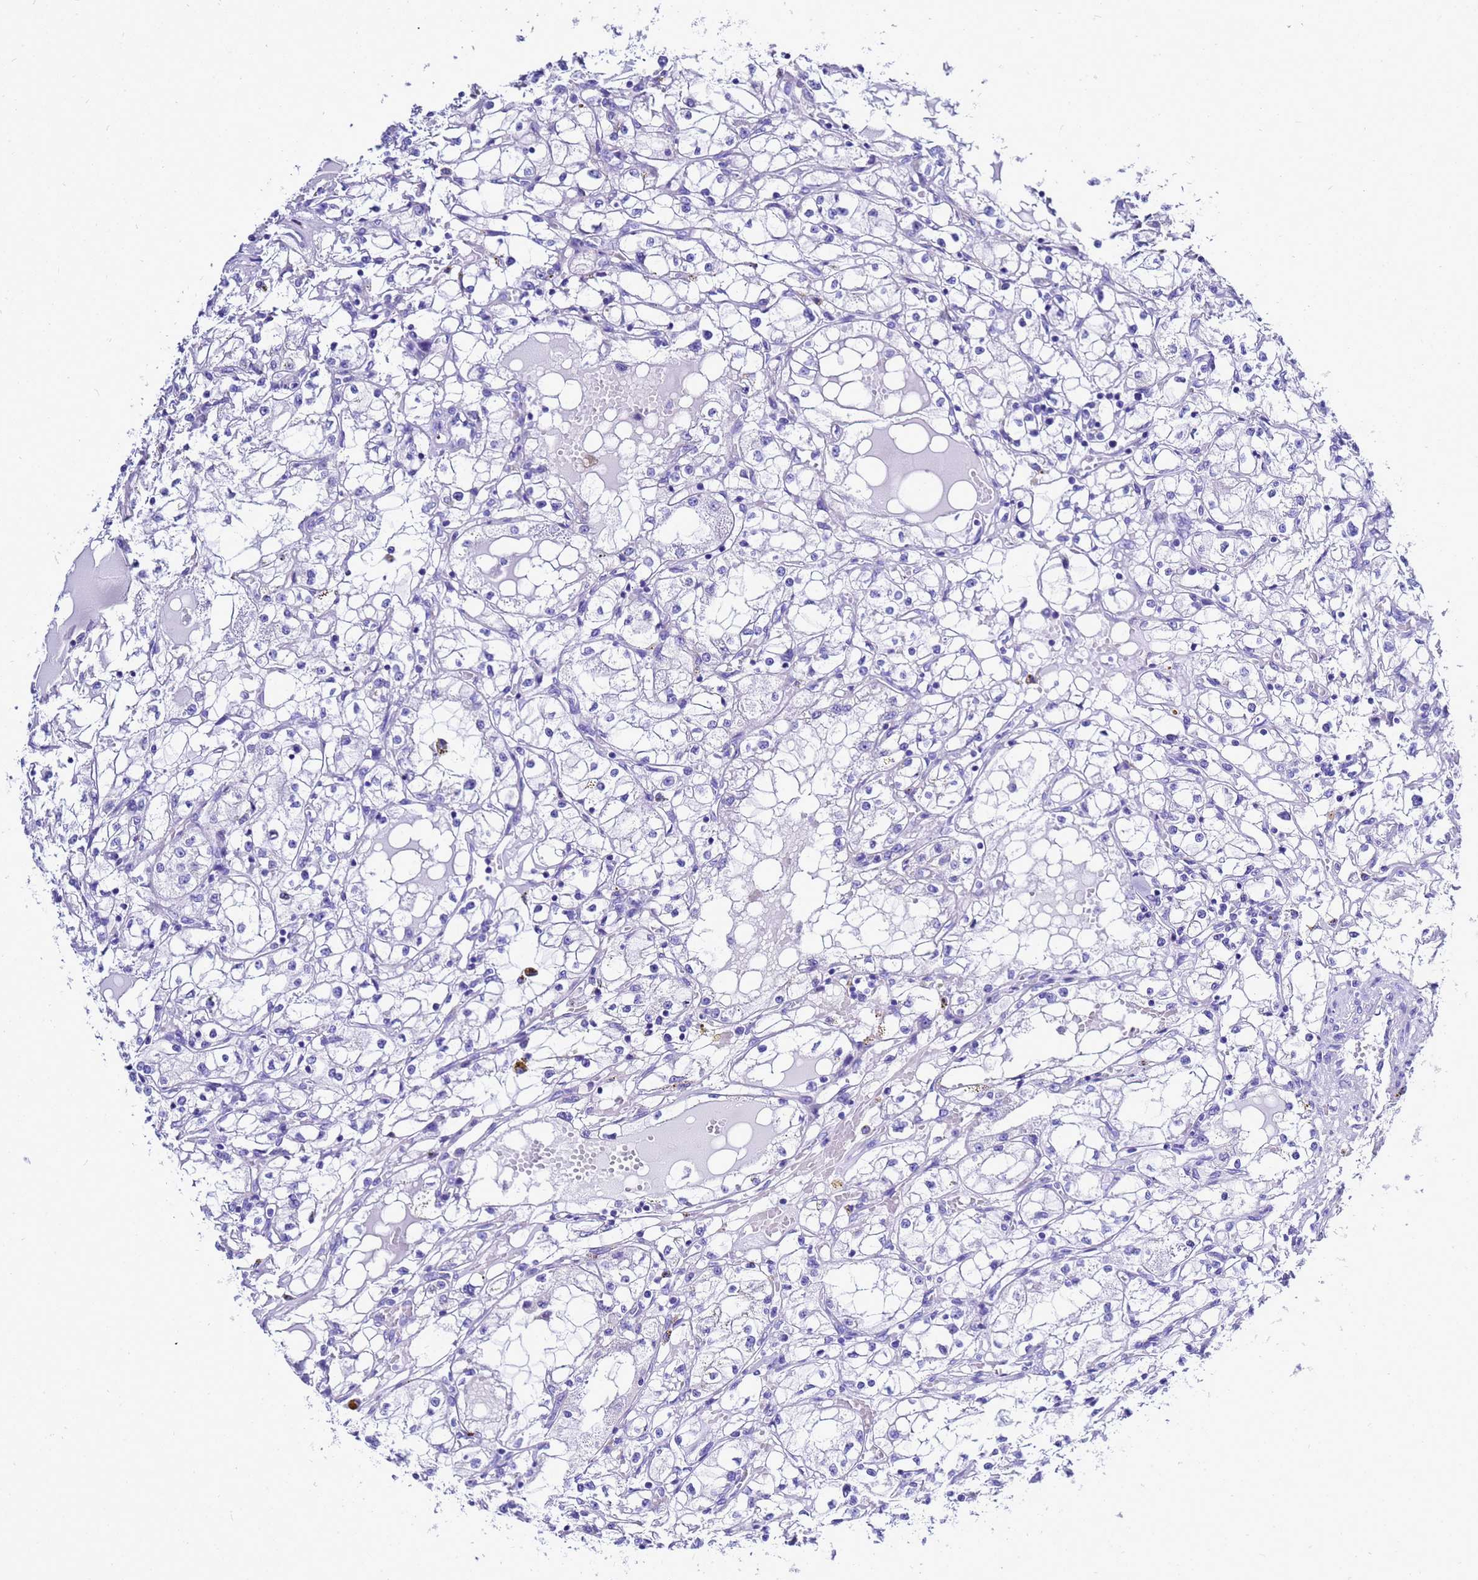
{"staining": {"intensity": "negative", "quantity": "none", "location": "none"}, "tissue": "renal cancer", "cell_type": "Tumor cells", "image_type": "cancer", "snomed": [{"axis": "morphology", "description": "Adenocarcinoma, NOS"}, {"axis": "topography", "description": "Kidney"}], "caption": "Tumor cells are negative for protein expression in human renal cancer (adenocarcinoma). Brightfield microscopy of immunohistochemistry (IHC) stained with DAB (3,3'-diaminobenzidine) (brown) and hematoxylin (blue), captured at high magnification.", "gene": "LIPF", "patient": {"sex": "male", "age": 56}}